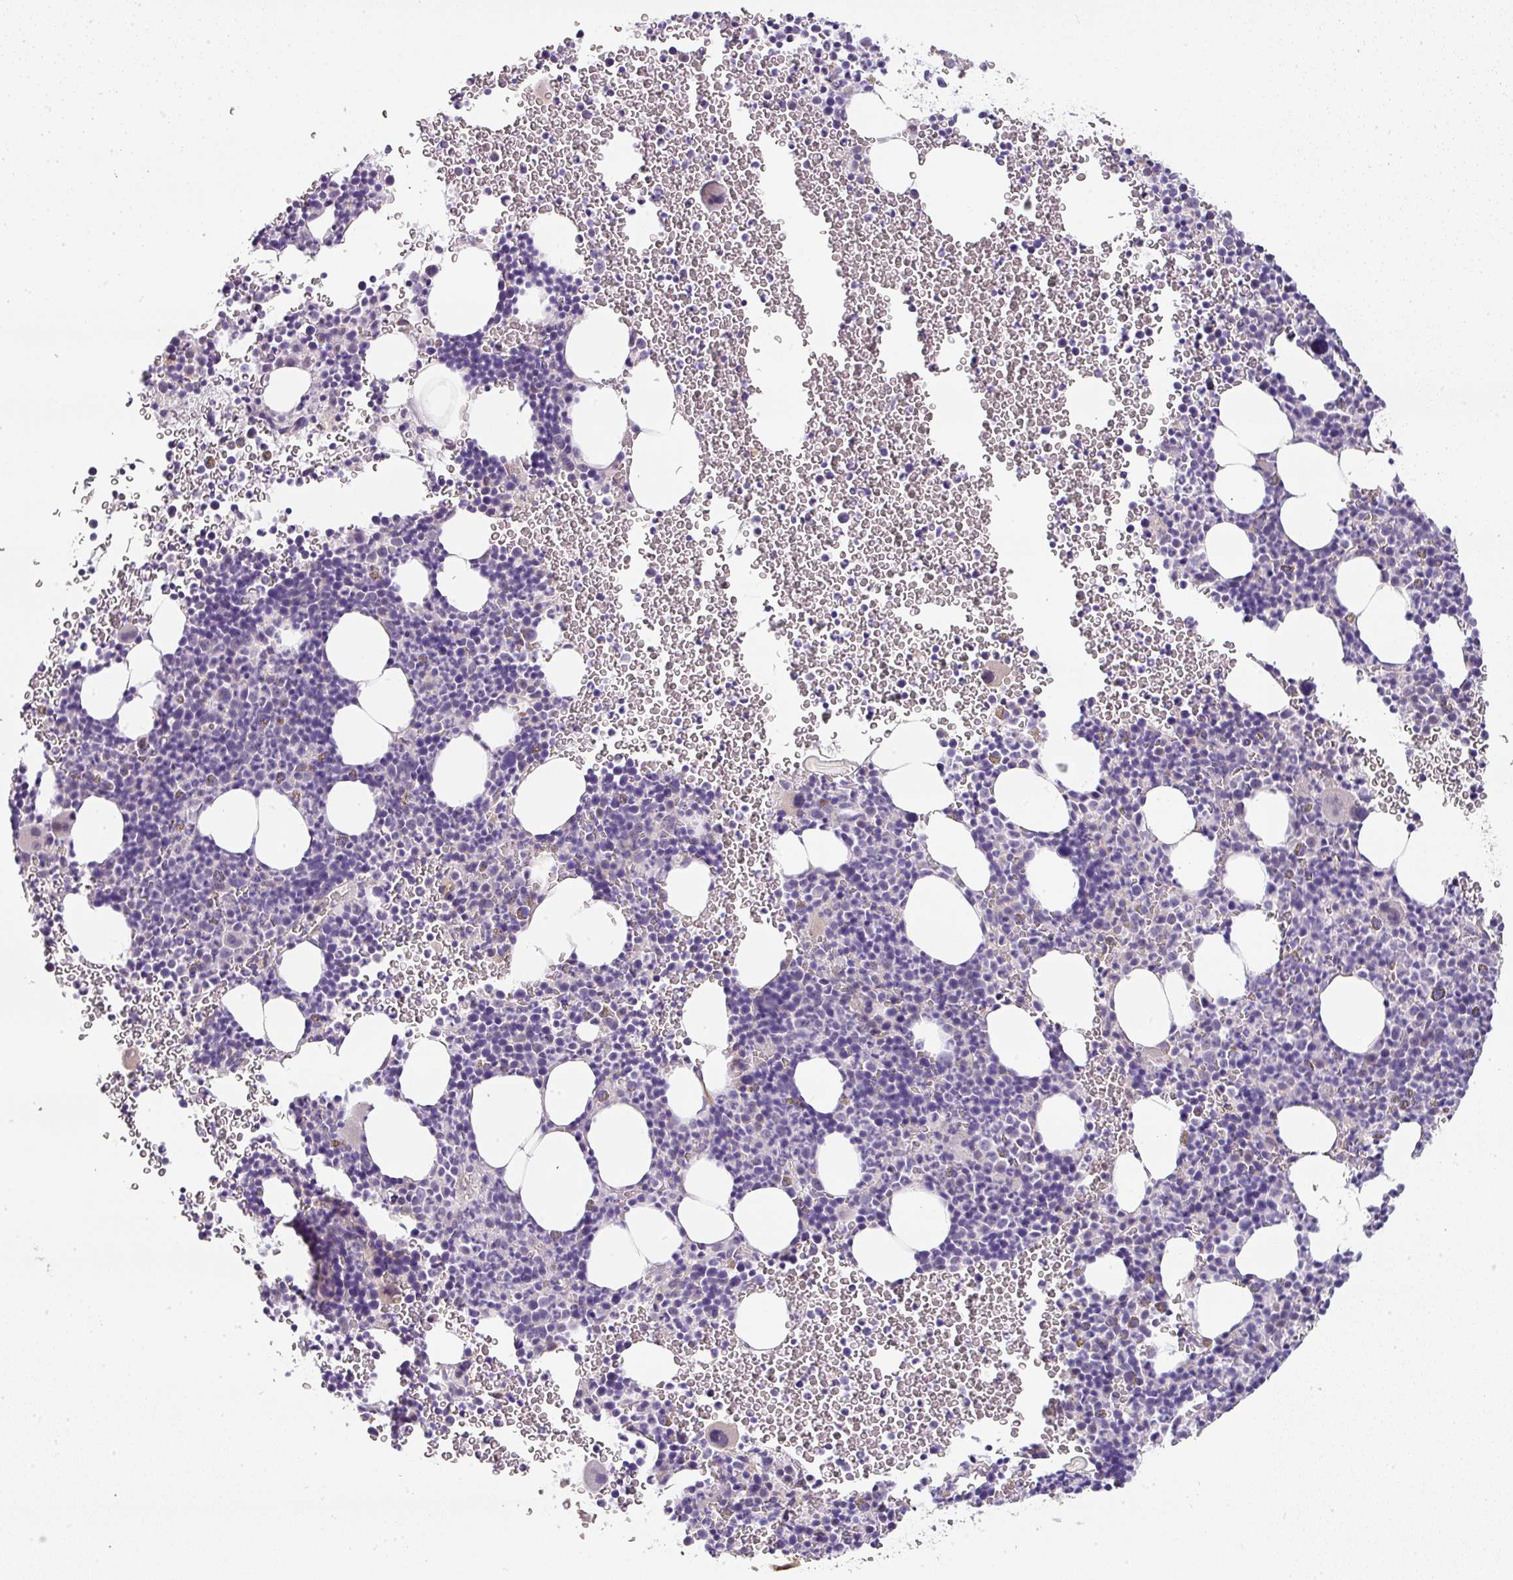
{"staining": {"intensity": "negative", "quantity": "none", "location": "none"}, "tissue": "bone marrow", "cell_type": "Hematopoietic cells", "image_type": "normal", "snomed": [{"axis": "morphology", "description": "Normal tissue, NOS"}, {"axis": "topography", "description": "Bone marrow"}], "caption": "Photomicrograph shows no protein positivity in hematopoietic cells of normal bone marrow.", "gene": "FGF17", "patient": {"sex": "male", "age": 61}}